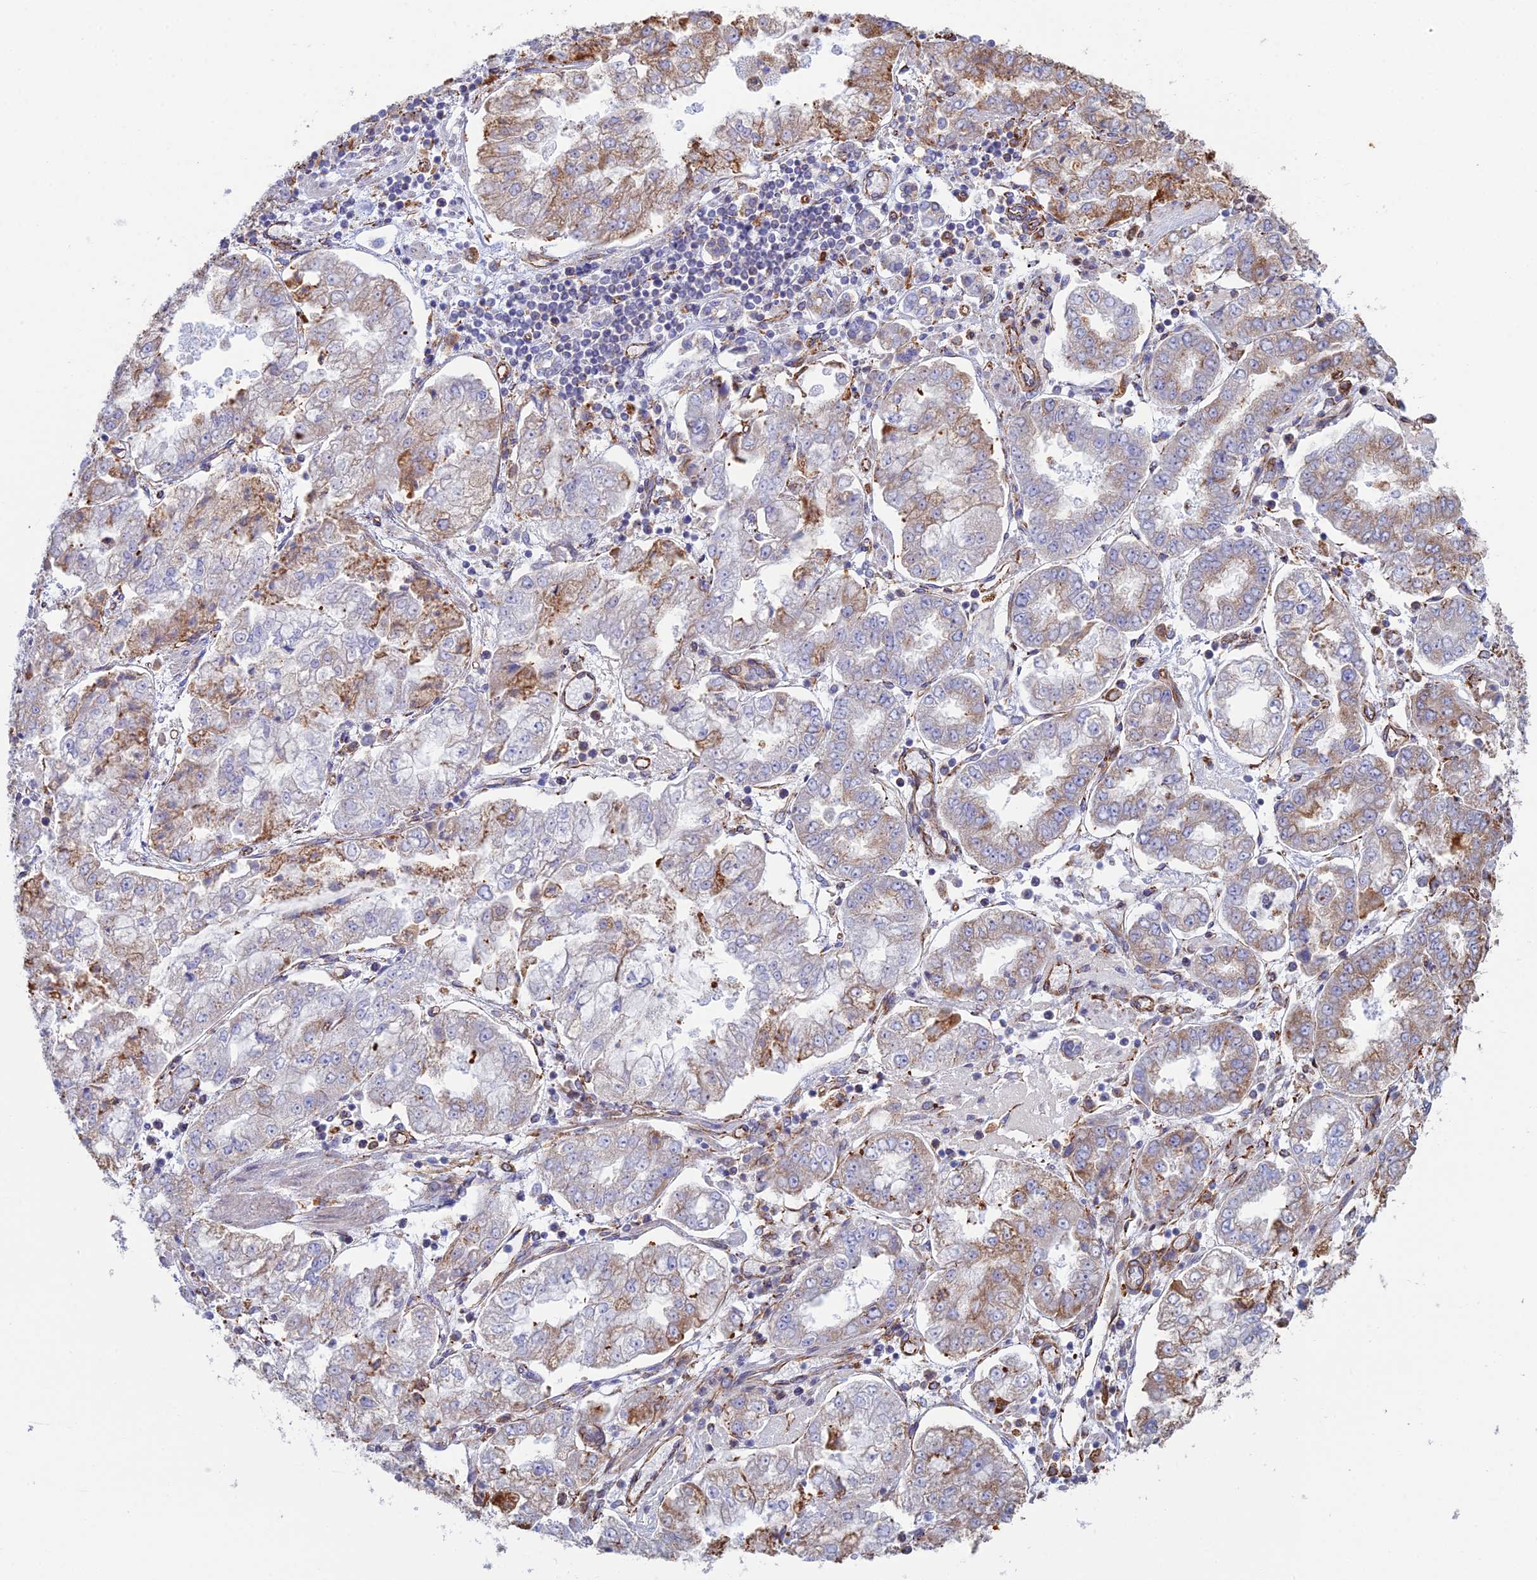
{"staining": {"intensity": "moderate", "quantity": "<25%", "location": "cytoplasmic/membranous"}, "tissue": "stomach cancer", "cell_type": "Tumor cells", "image_type": "cancer", "snomed": [{"axis": "morphology", "description": "Adenocarcinoma, NOS"}, {"axis": "topography", "description": "Stomach"}], "caption": "Protein expression analysis of stomach adenocarcinoma exhibits moderate cytoplasmic/membranous positivity in approximately <25% of tumor cells.", "gene": "CLVS2", "patient": {"sex": "male", "age": 76}}